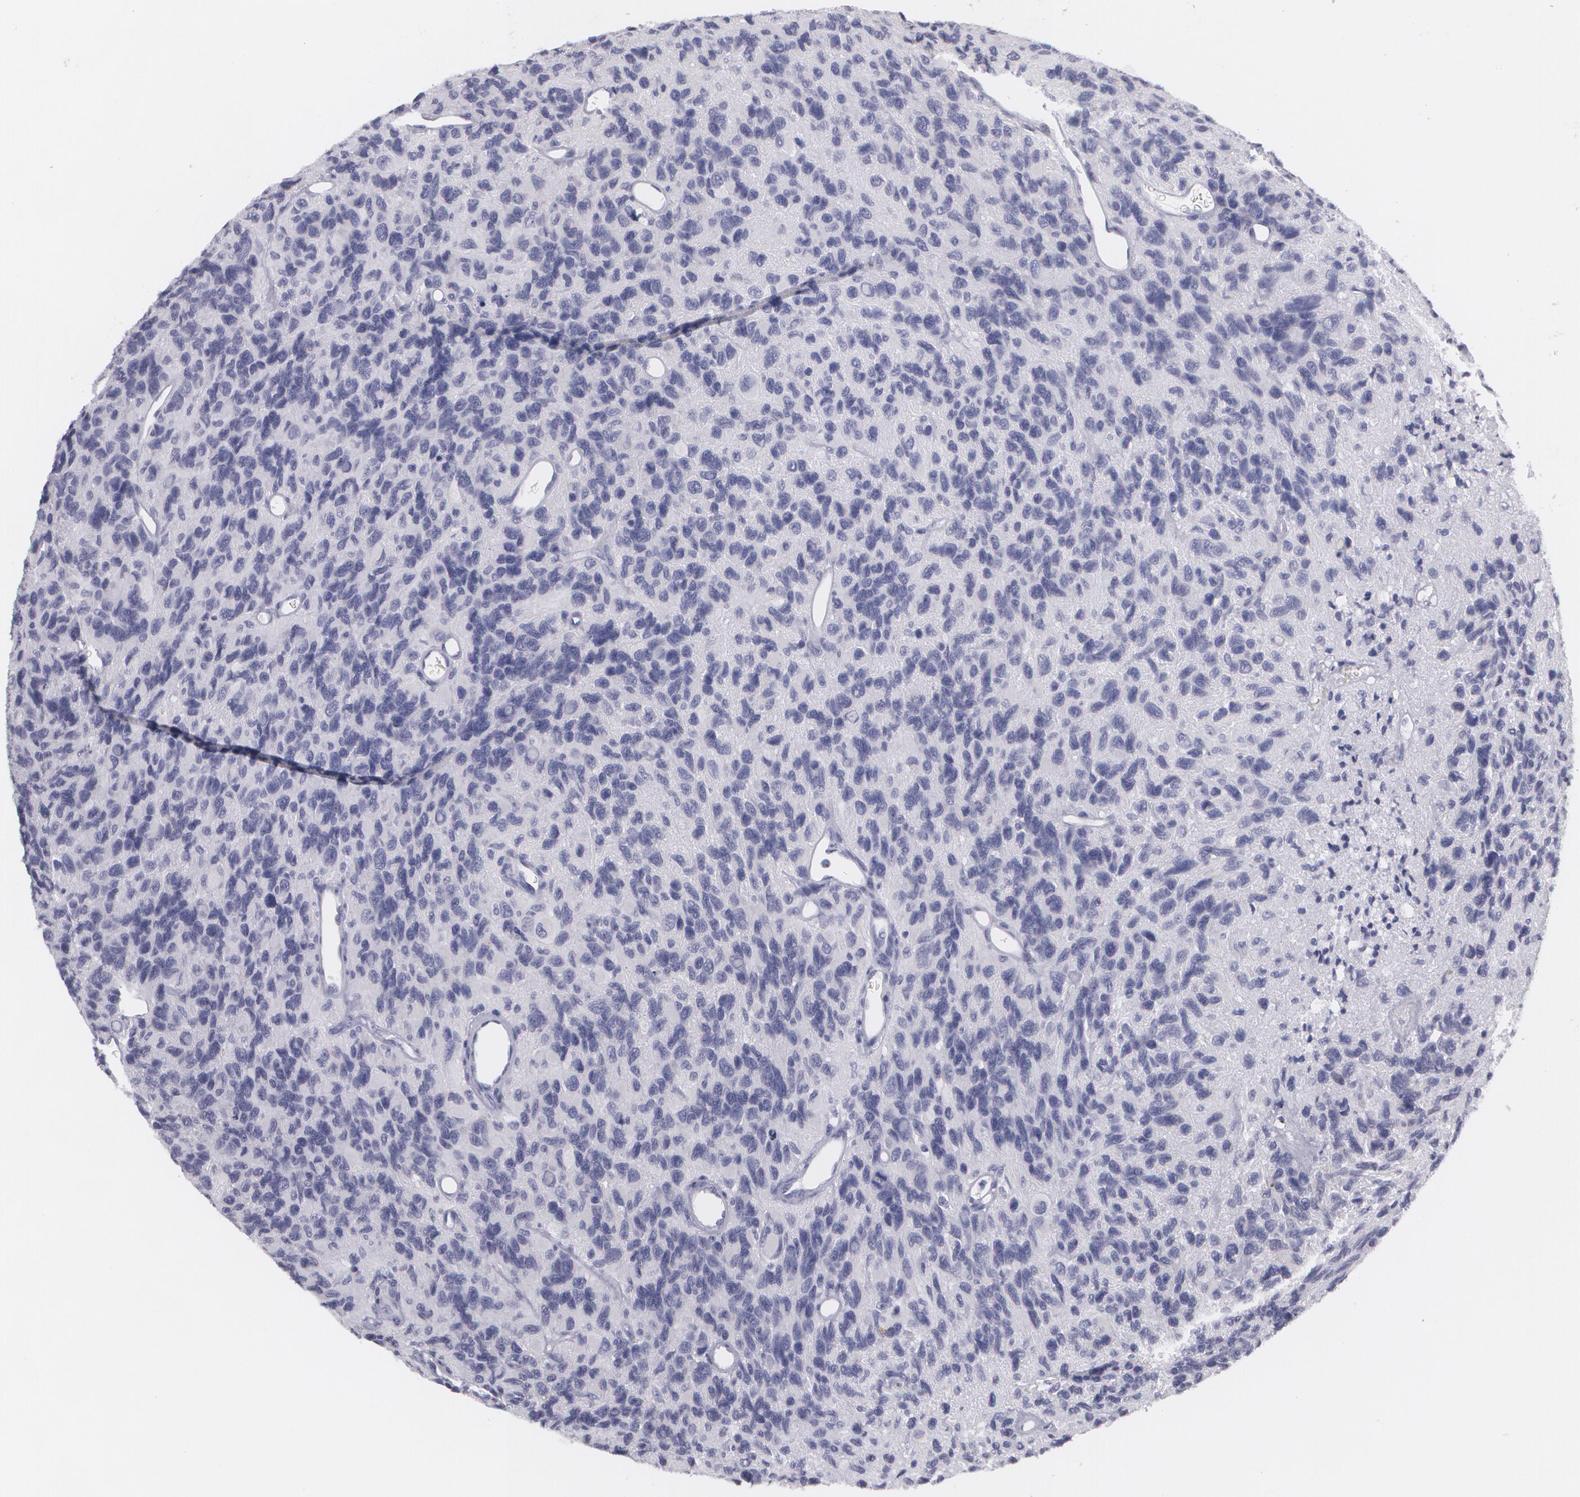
{"staining": {"intensity": "negative", "quantity": "none", "location": "none"}, "tissue": "glioma", "cell_type": "Tumor cells", "image_type": "cancer", "snomed": [{"axis": "morphology", "description": "Glioma, malignant, High grade"}, {"axis": "topography", "description": "Brain"}], "caption": "A high-resolution image shows IHC staining of glioma, which demonstrates no significant staining in tumor cells.", "gene": "MBNL3", "patient": {"sex": "male", "age": 77}}